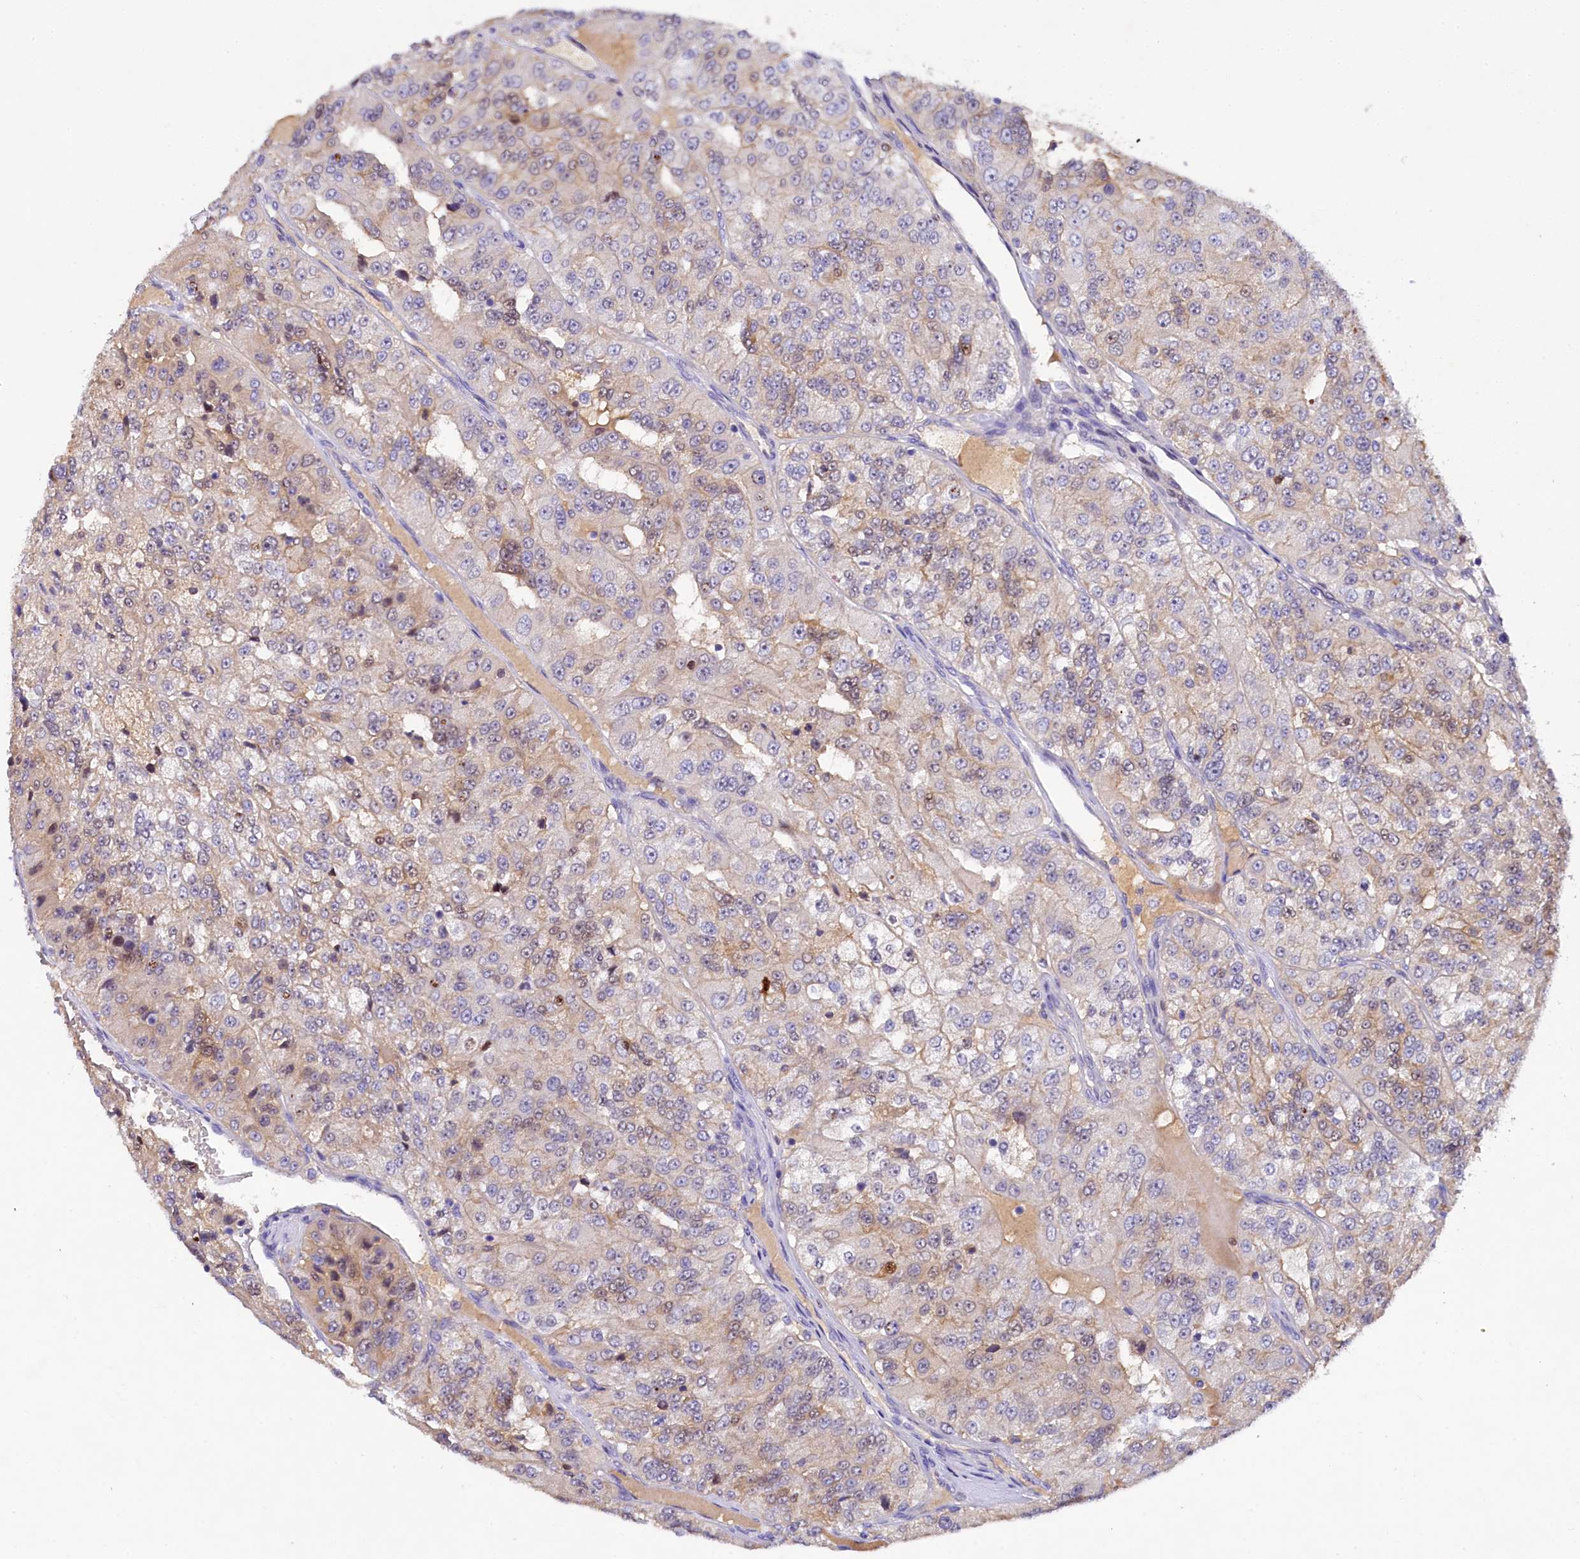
{"staining": {"intensity": "weak", "quantity": "25%-75%", "location": "cytoplasmic/membranous"}, "tissue": "renal cancer", "cell_type": "Tumor cells", "image_type": "cancer", "snomed": [{"axis": "morphology", "description": "Adenocarcinoma, NOS"}, {"axis": "topography", "description": "Kidney"}], "caption": "Renal cancer stained for a protein demonstrates weak cytoplasmic/membranous positivity in tumor cells. (DAB = brown stain, brightfield microscopy at high magnification).", "gene": "TGDS", "patient": {"sex": "female", "age": 63}}